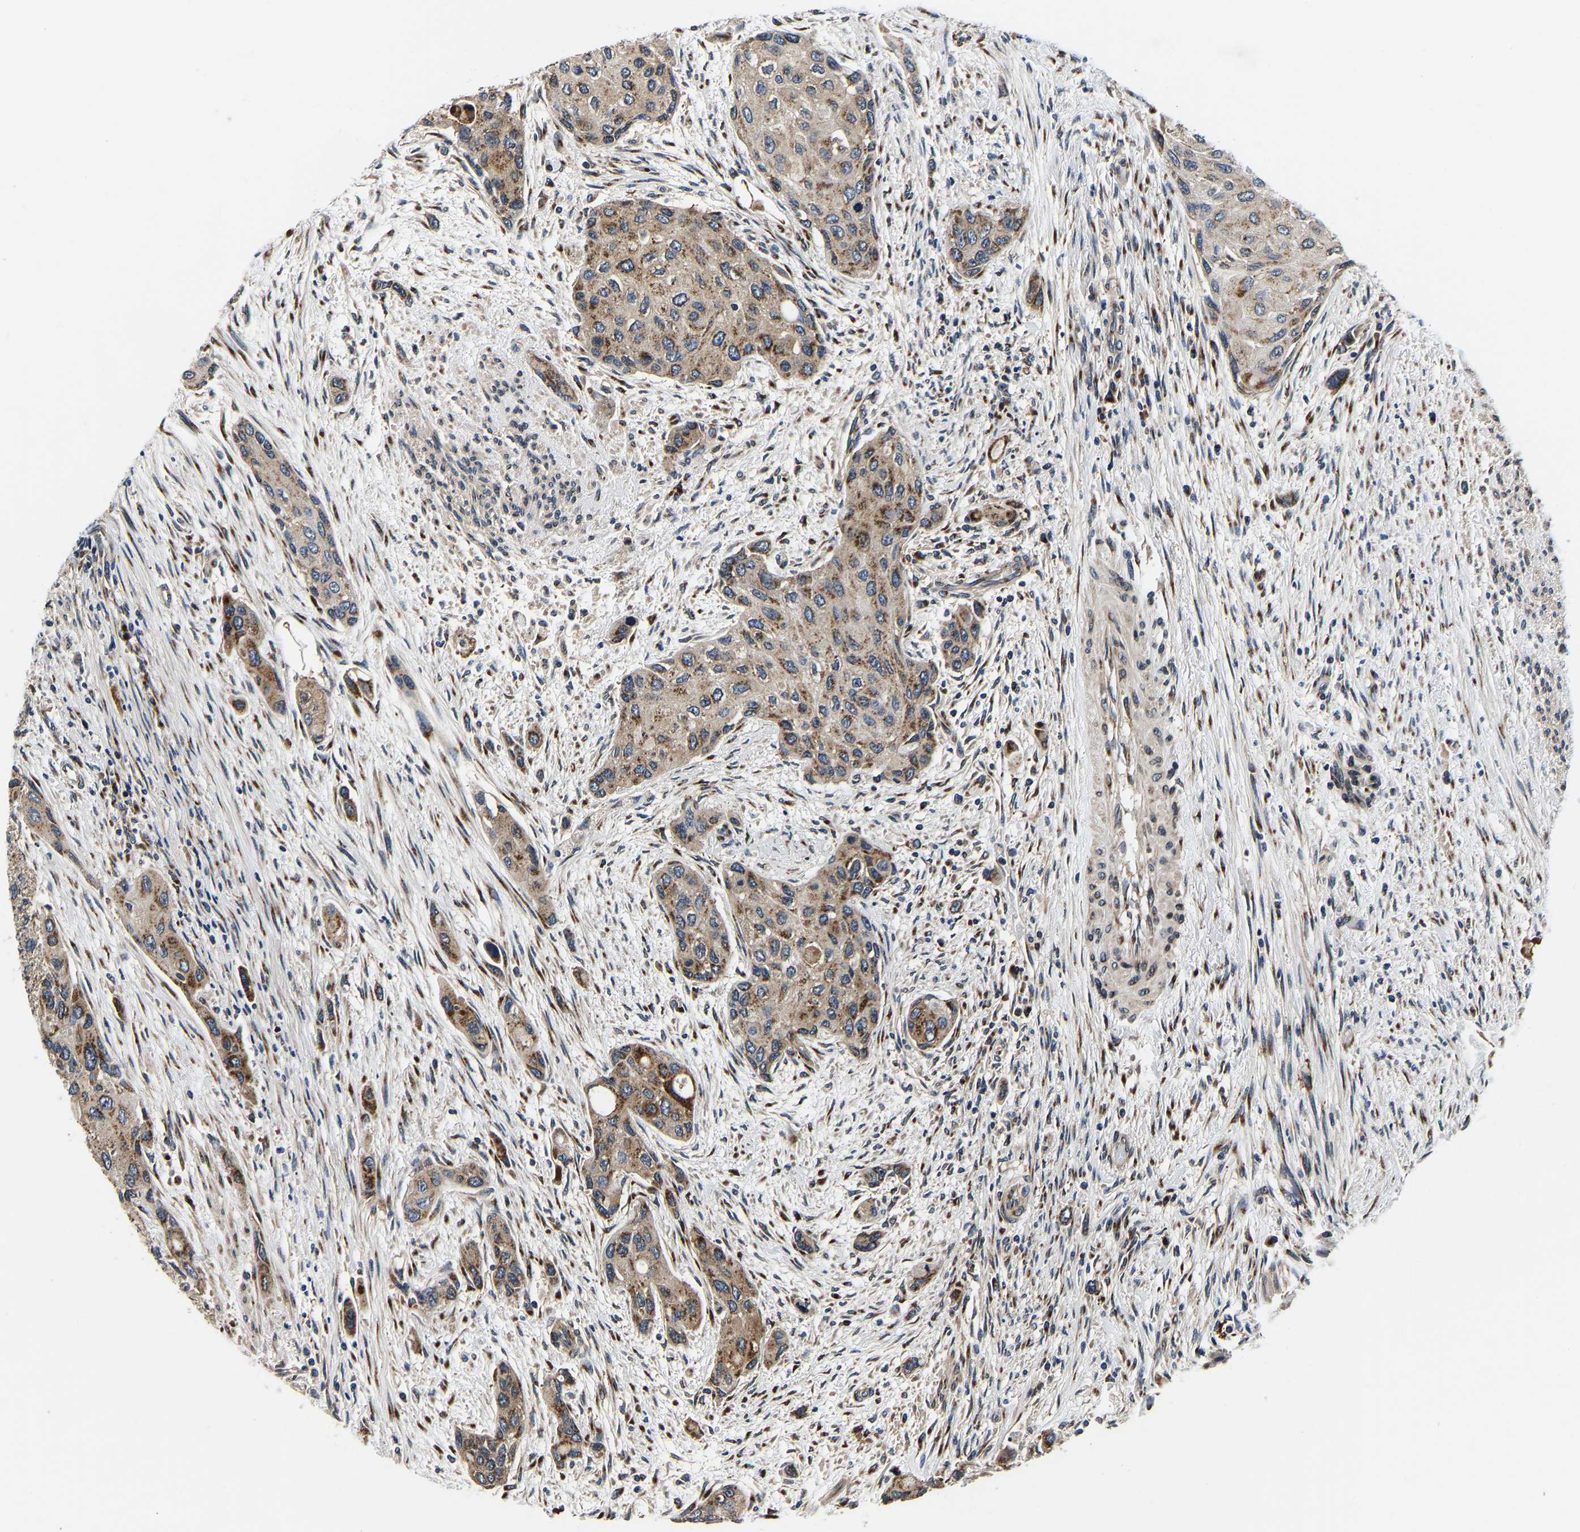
{"staining": {"intensity": "moderate", "quantity": ">75%", "location": "cytoplasmic/membranous"}, "tissue": "urothelial cancer", "cell_type": "Tumor cells", "image_type": "cancer", "snomed": [{"axis": "morphology", "description": "Urothelial carcinoma, High grade"}, {"axis": "topography", "description": "Urinary bladder"}], "caption": "A micrograph of human urothelial carcinoma (high-grade) stained for a protein demonstrates moderate cytoplasmic/membranous brown staining in tumor cells. The staining is performed using DAB (3,3'-diaminobenzidine) brown chromogen to label protein expression. The nuclei are counter-stained blue using hematoxylin.", "gene": "RABAC1", "patient": {"sex": "female", "age": 56}}